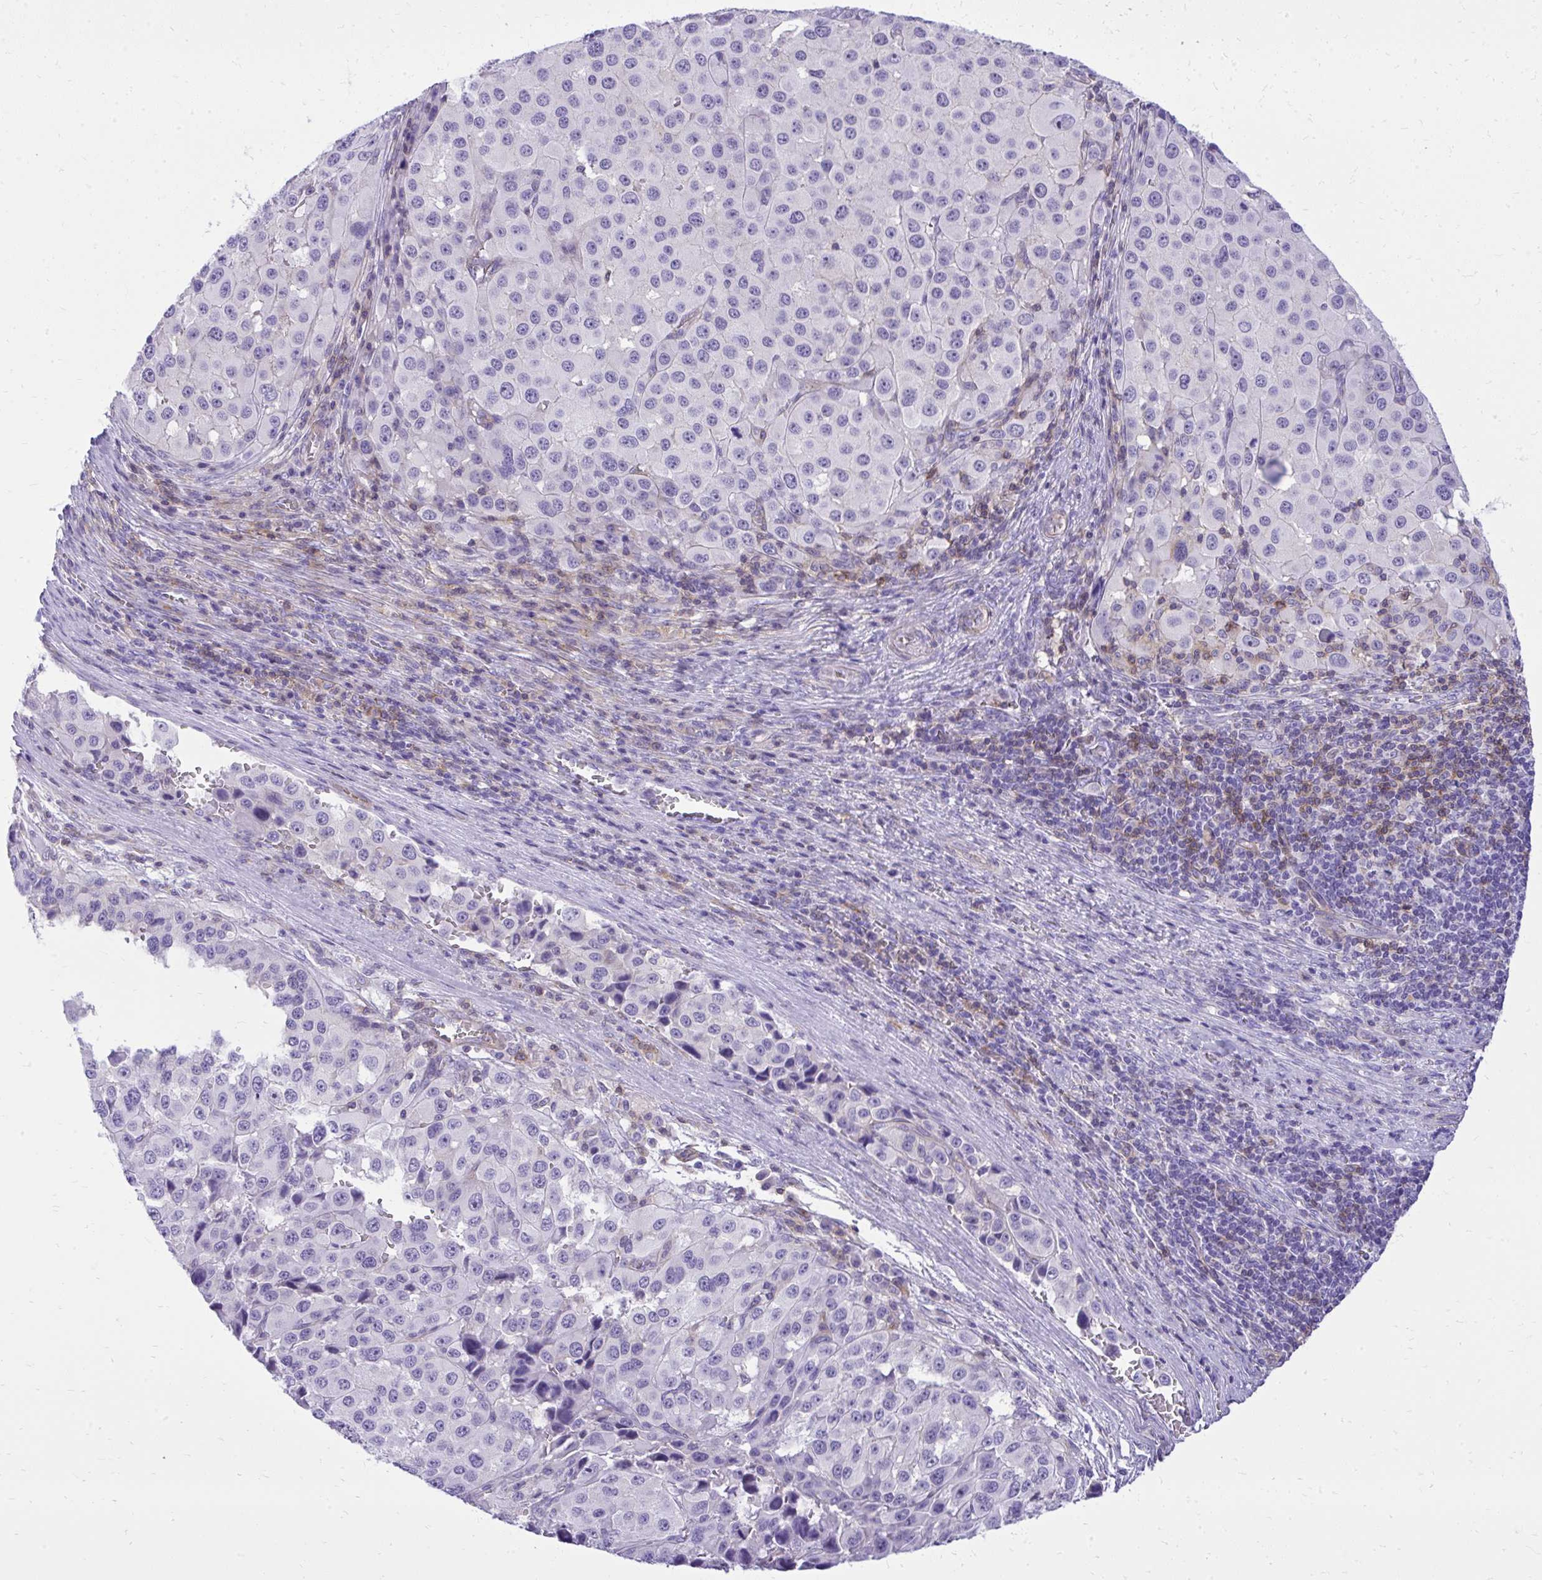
{"staining": {"intensity": "negative", "quantity": "none", "location": "none"}, "tissue": "melanoma", "cell_type": "Tumor cells", "image_type": "cancer", "snomed": [{"axis": "morphology", "description": "Malignant melanoma, Metastatic site"}, {"axis": "topography", "description": "Lymph node"}], "caption": "The immunohistochemistry histopathology image has no significant positivity in tumor cells of malignant melanoma (metastatic site) tissue.", "gene": "GPRIN3", "patient": {"sex": "female", "age": 65}}